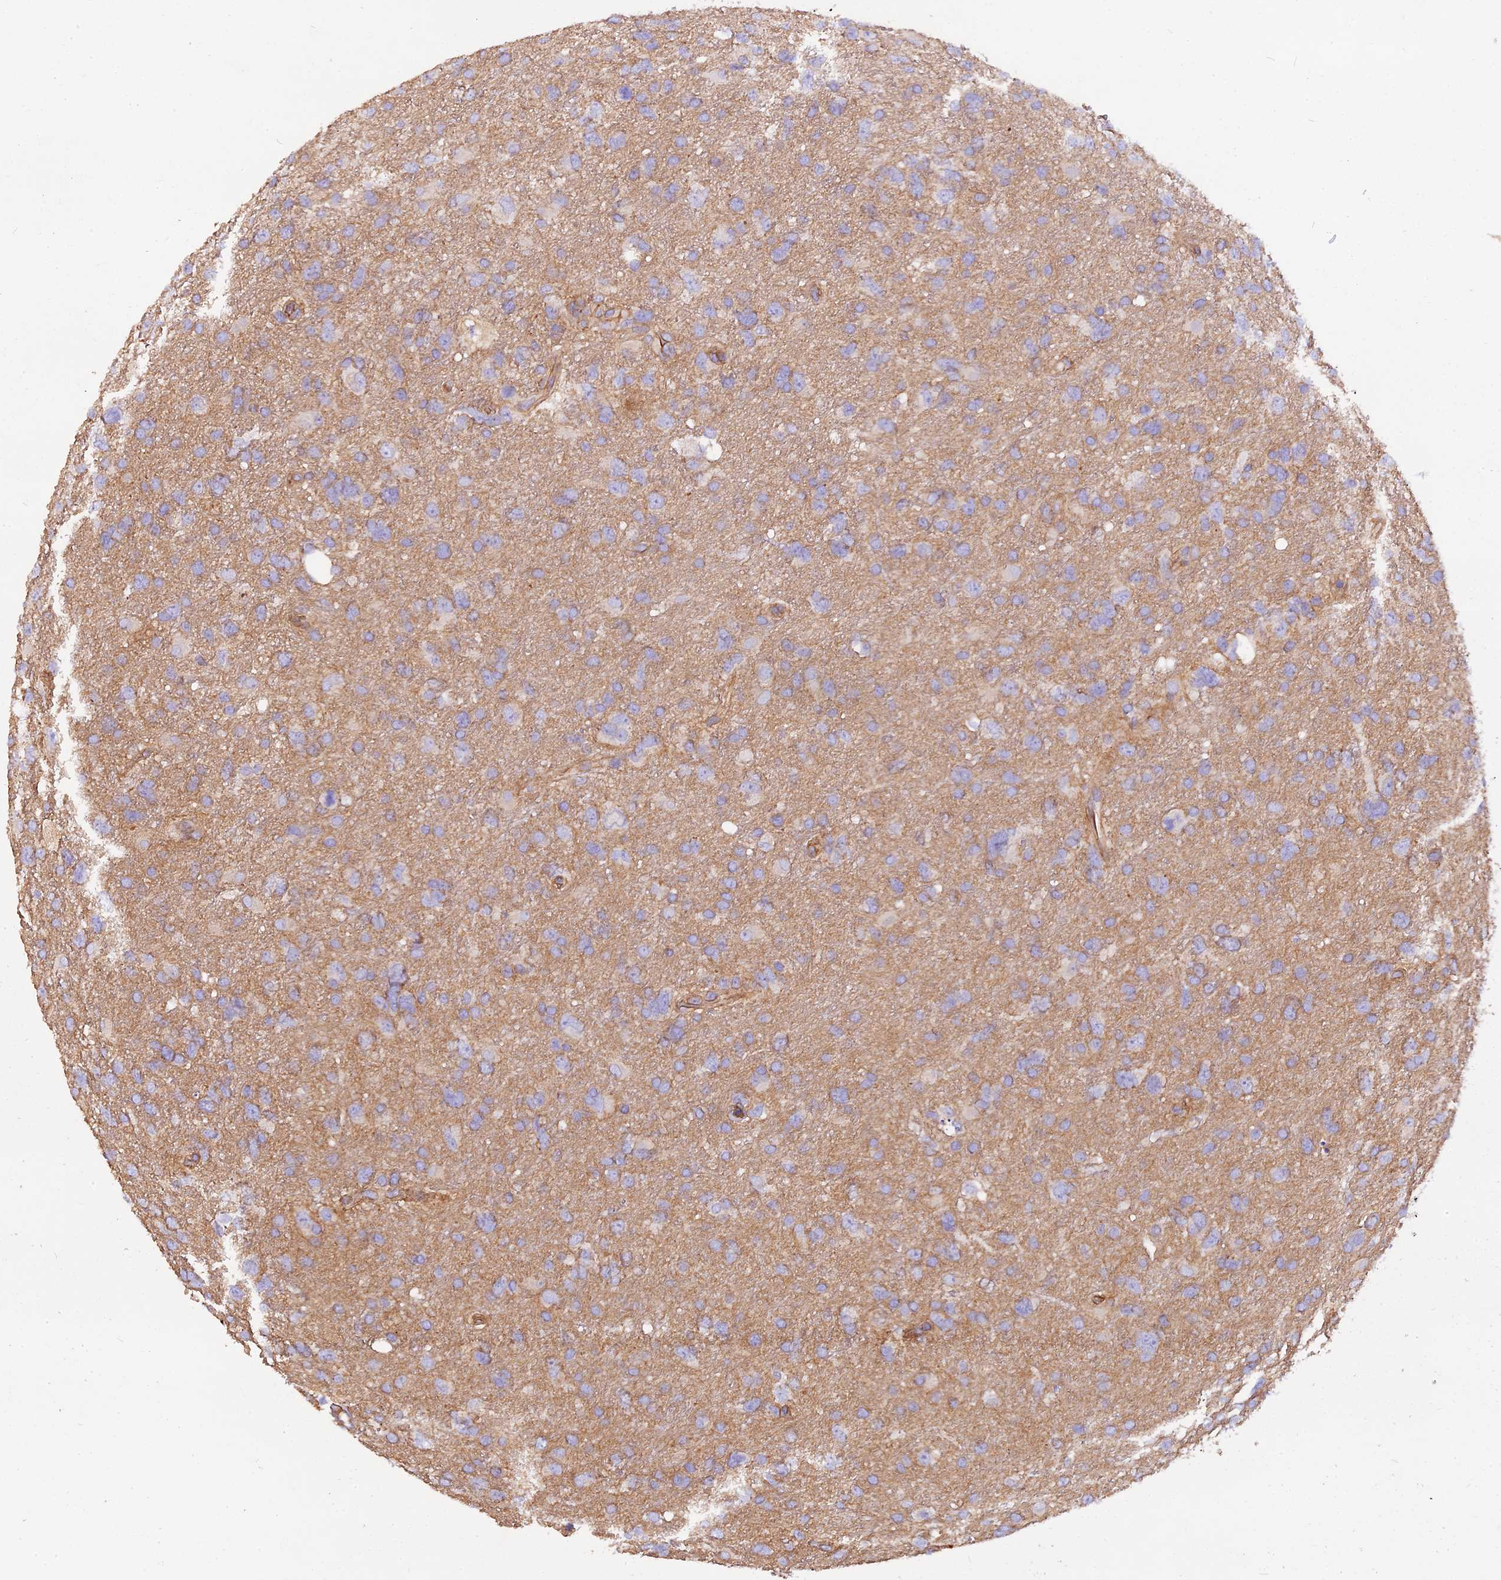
{"staining": {"intensity": "weak", "quantity": "25%-75%", "location": "cytoplasmic/membranous"}, "tissue": "glioma", "cell_type": "Tumor cells", "image_type": "cancer", "snomed": [{"axis": "morphology", "description": "Glioma, malignant, High grade"}, {"axis": "topography", "description": "Brain"}], "caption": "Brown immunohistochemical staining in human glioma displays weak cytoplasmic/membranous expression in approximately 25%-75% of tumor cells.", "gene": "ERMARD", "patient": {"sex": "male", "age": 61}}